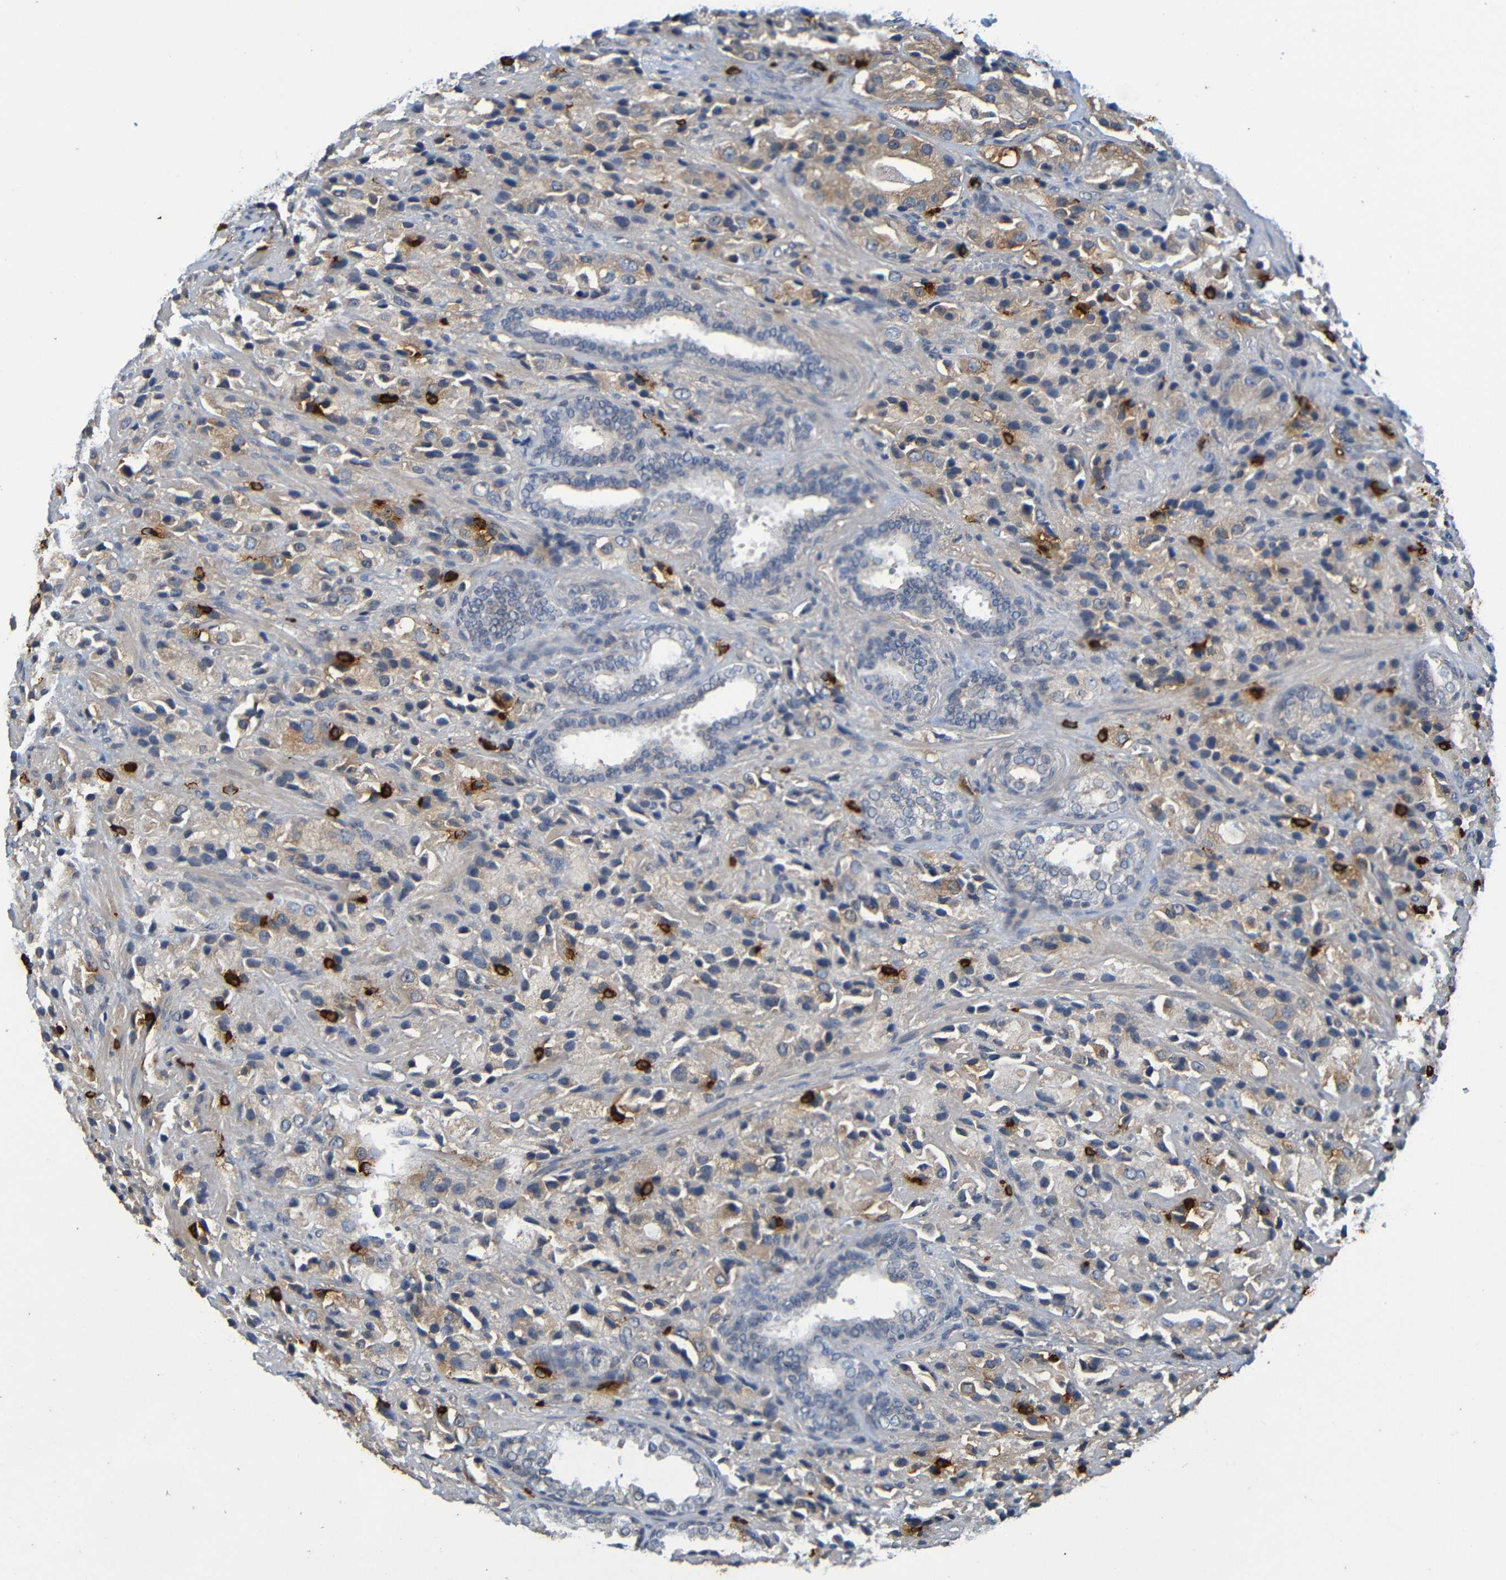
{"staining": {"intensity": "weak", "quantity": "25%-75%", "location": "cytoplasmic/membranous"}, "tissue": "prostate cancer", "cell_type": "Tumor cells", "image_type": "cancer", "snomed": [{"axis": "morphology", "description": "Adenocarcinoma, High grade"}, {"axis": "topography", "description": "Prostate"}], "caption": "Approximately 25%-75% of tumor cells in prostate cancer (high-grade adenocarcinoma) demonstrate weak cytoplasmic/membranous protein staining as visualized by brown immunohistochemical staining.", "gene": "C3AR1", "patient": {"sex": "male", "age": 70}}